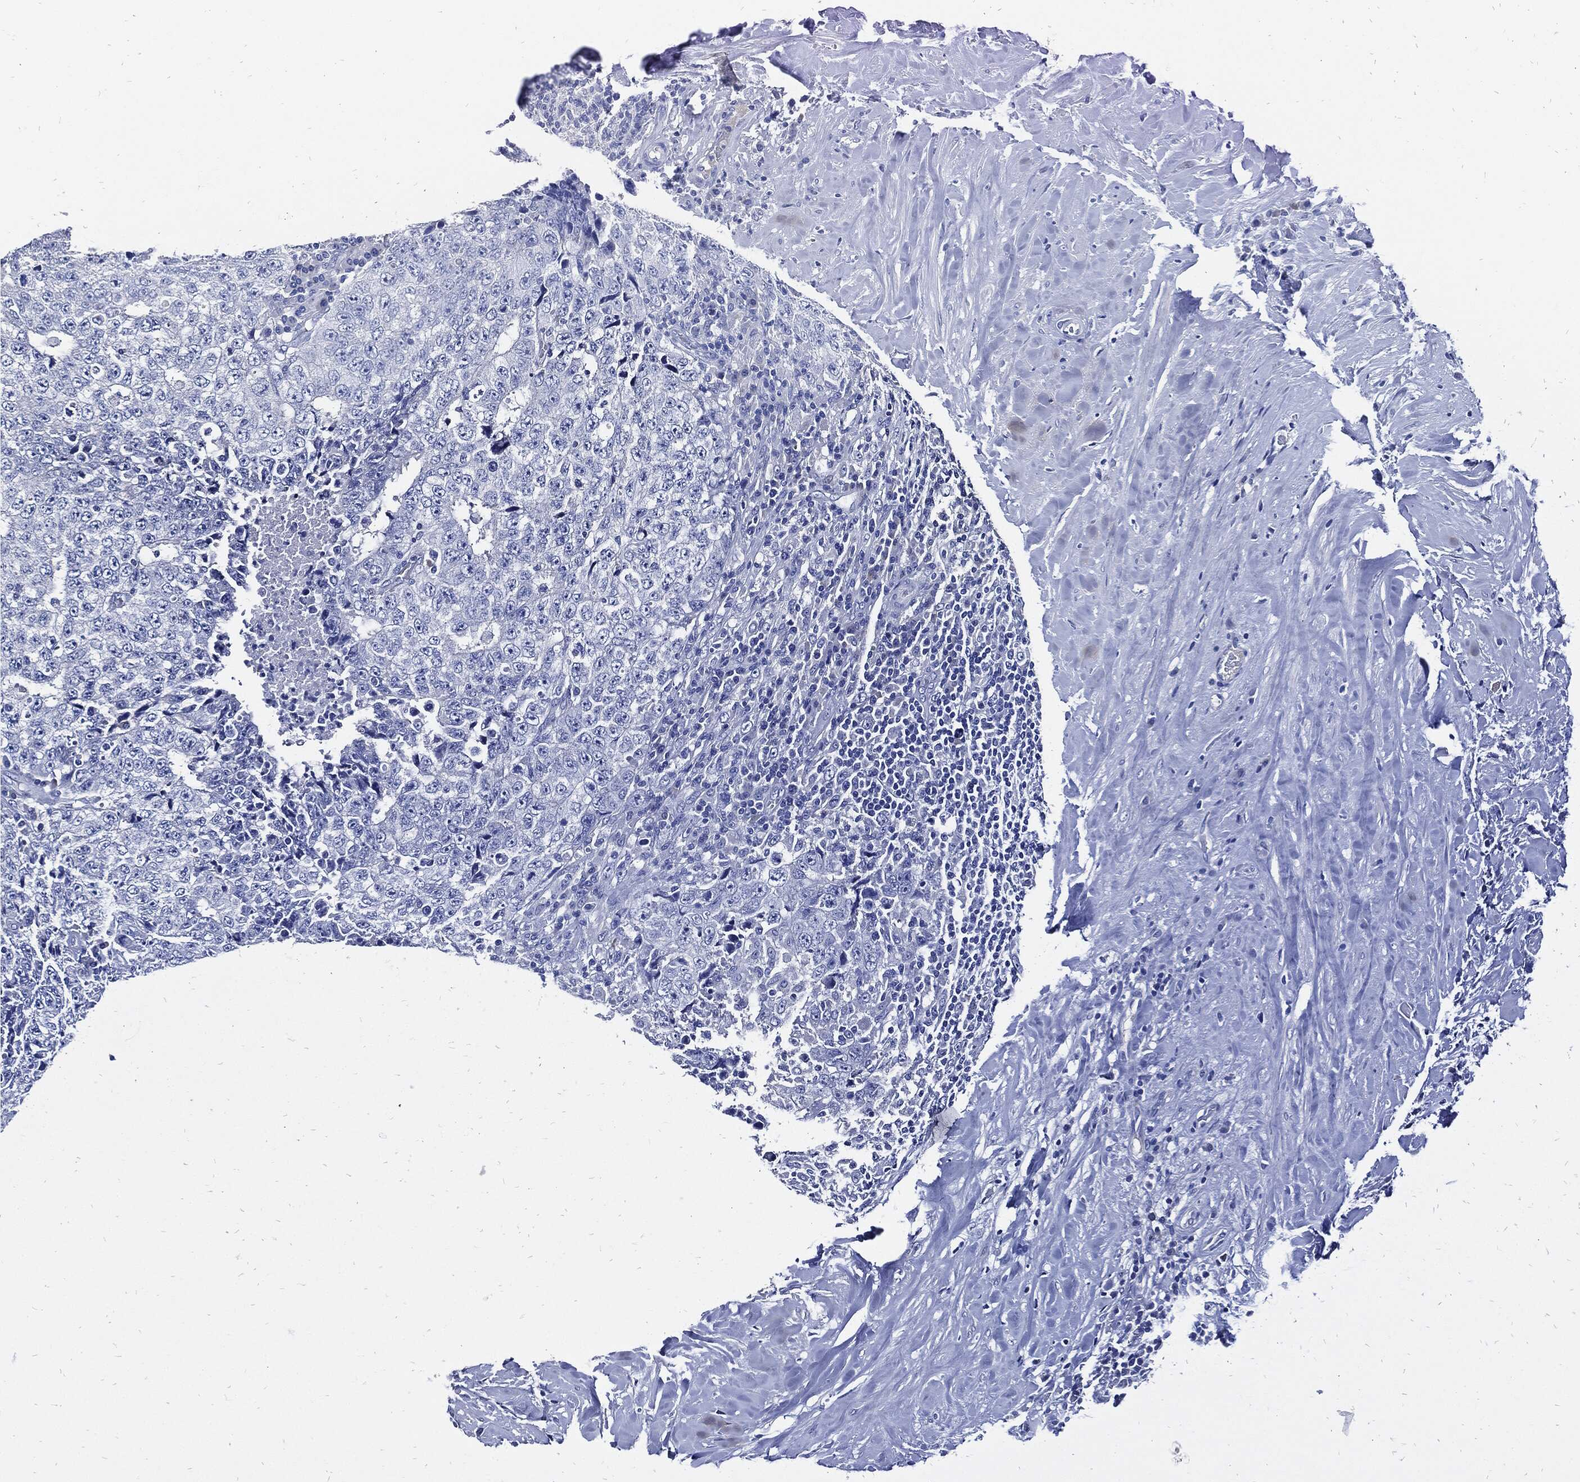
{"staining": {"intensity": "negative", "quantity": "none", "location": "none"}, "tissue": "testis cancer", "cell_type": "Tumor cells", "image_type": "cancer", "snomed": [{"axis": "morphology", "description": "Necrosis, NOS"}, {"axis": "morphology", "description": "Carcinoma, Embryonal, NOS"}, {"axis": "topography", "description": "Testis"}], "caption": "Immunohistochemistry image of neoplastic tissue: human testis embryonal carcinoma stained with DAB displays no significant protein positivity in tumor cells.", "gene": "FABP4", "patient": {"sex": "male", "age": 19}}